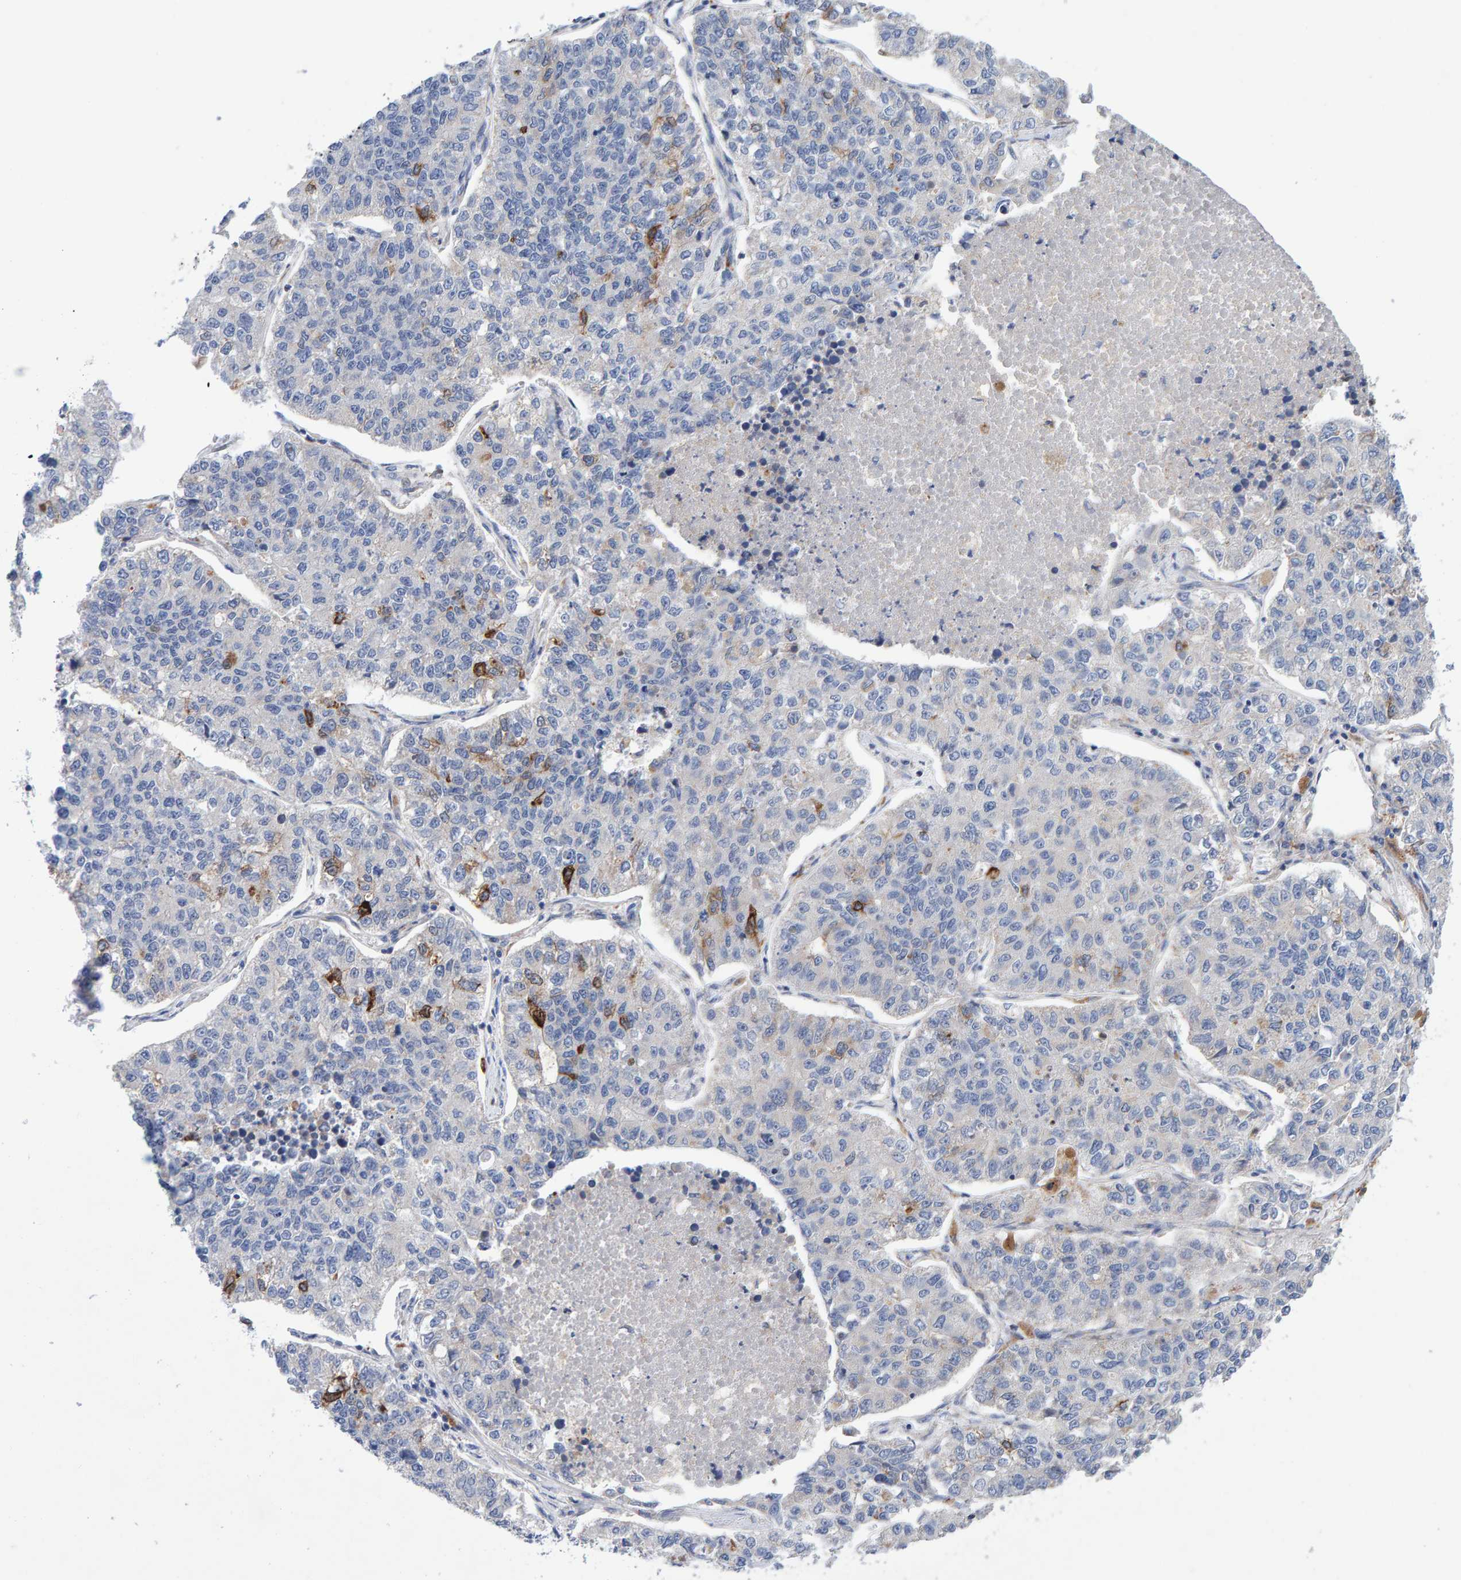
{"staining": {"intensity": "negative", "quantity": "none", "location": "none"}, "tissue": "lung cancer", "cell_type": "Tumor cells", "image_type": "cancer", "snomed": [{"axis": "morphology", "description": "Adenocarcinoma, NOS"}, {"axis": "topography", "description": "Lung"}], "caption": "Immunohistochemistry (IHC) histopathology image of neoplastic tissue: human lung adenocarcinoma stained with DAB (3,3'-diaminobenzidine) exhibits no significant protein expression in tumor cells. Brightfield microscopy of immunohistochemistry (IHC) stained with DAB (brown) and hematoxylin (blue), captured at high magnification.", "gene": "EFR3A", "patient": {"sex": "male", "age": 49}}